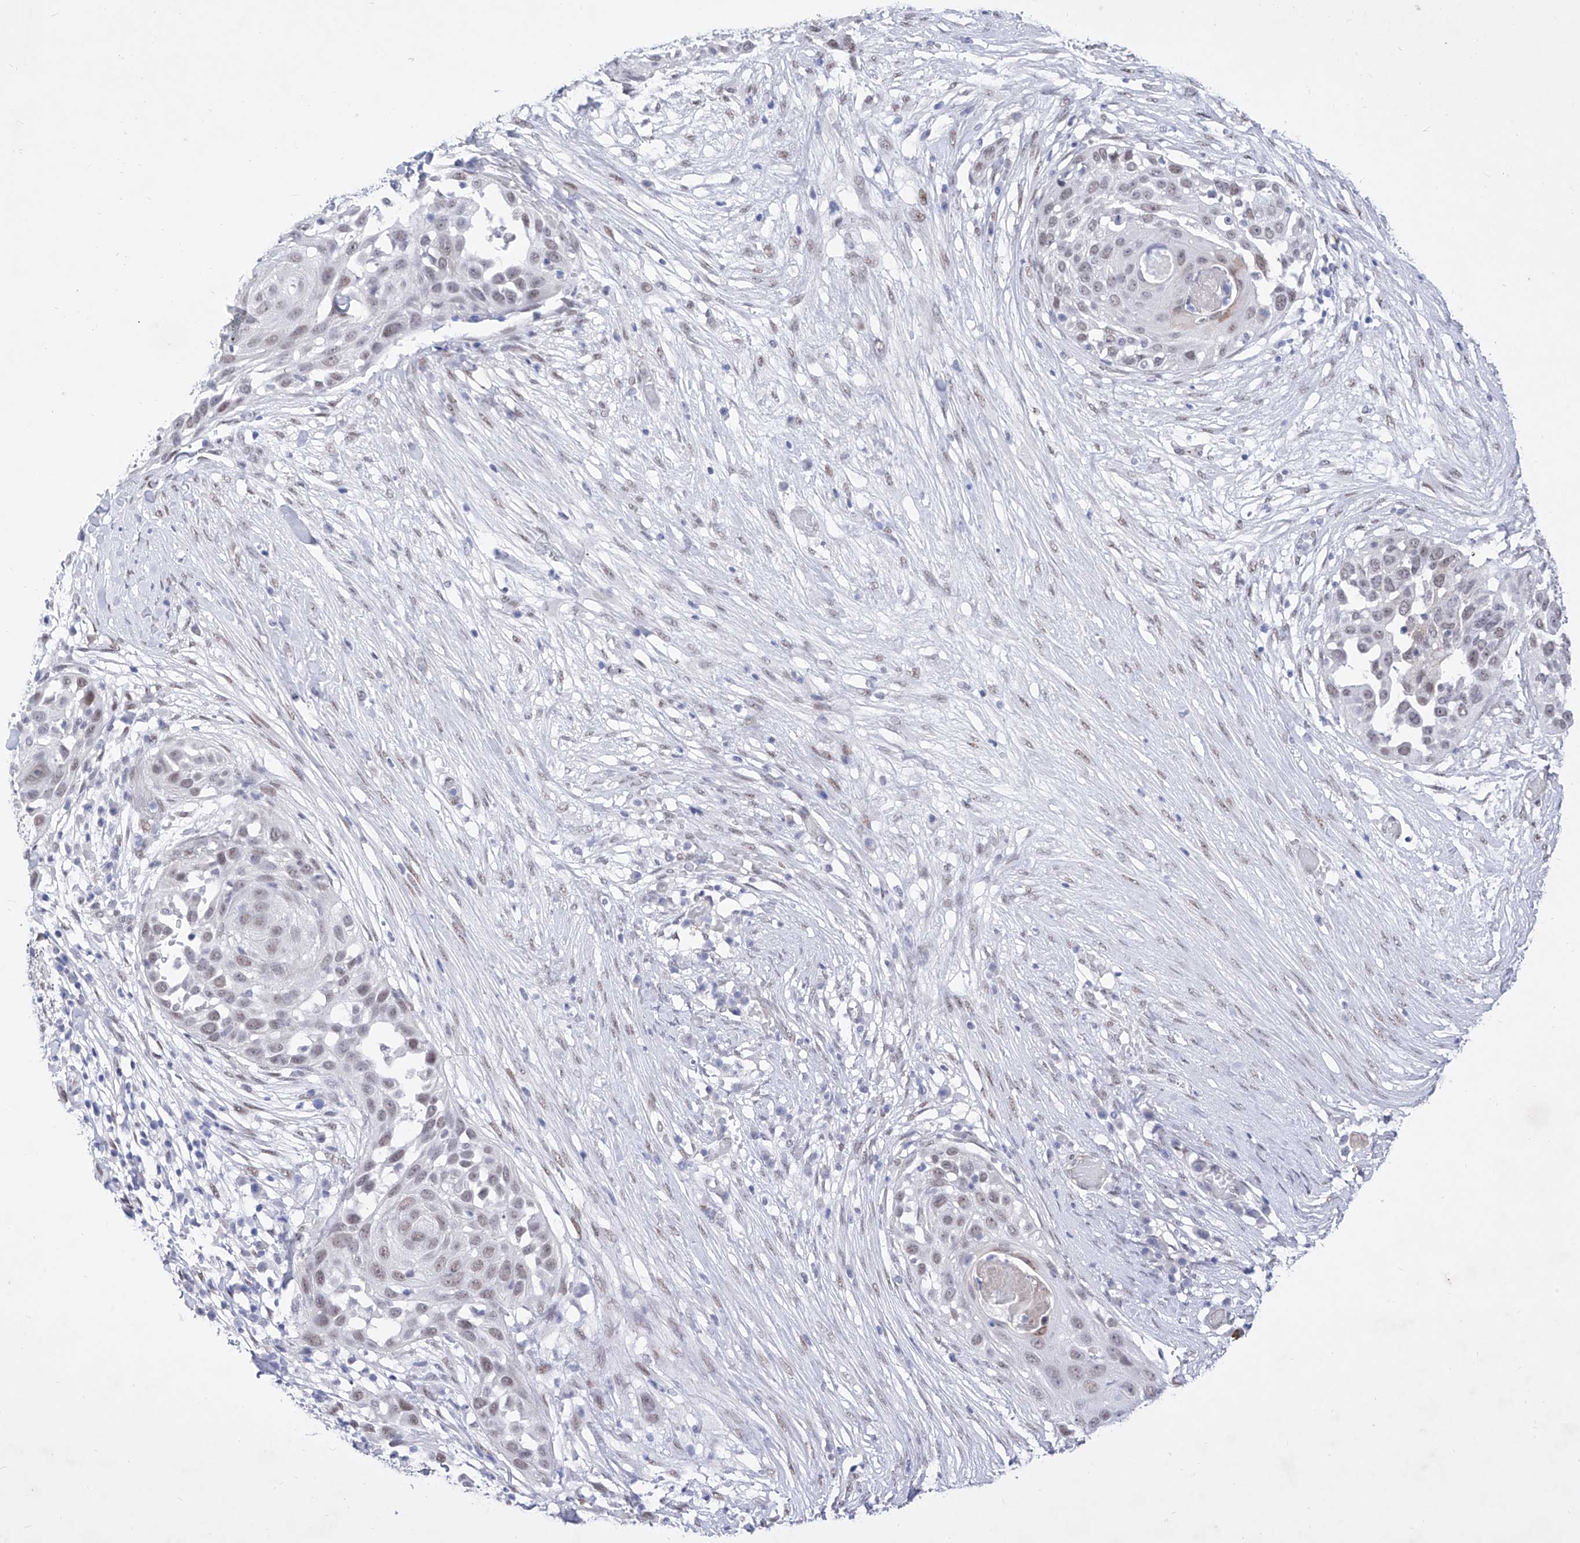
{"staining": {"intensity": "weak", "quantity": "25%-75%", "location": "nuclear"}, "tissue": "skin cancer", "cell_type": "Tumor cells", "image_type": "cancer", "snomed": [{"axis": "morphology", "description": "Squamous cell carcinoma, NOS"}, {"axis": "topography", "description": "Skin"}], "caption": "The histopathology image displays immunohistochemical staining of squamous cell carcinoma (skin). There is weak nuclear positivity is appreciated in about 25%-75% of tumor cells.", "gene": "ATN1", "patient": {"sex": "female", "age": 44}}